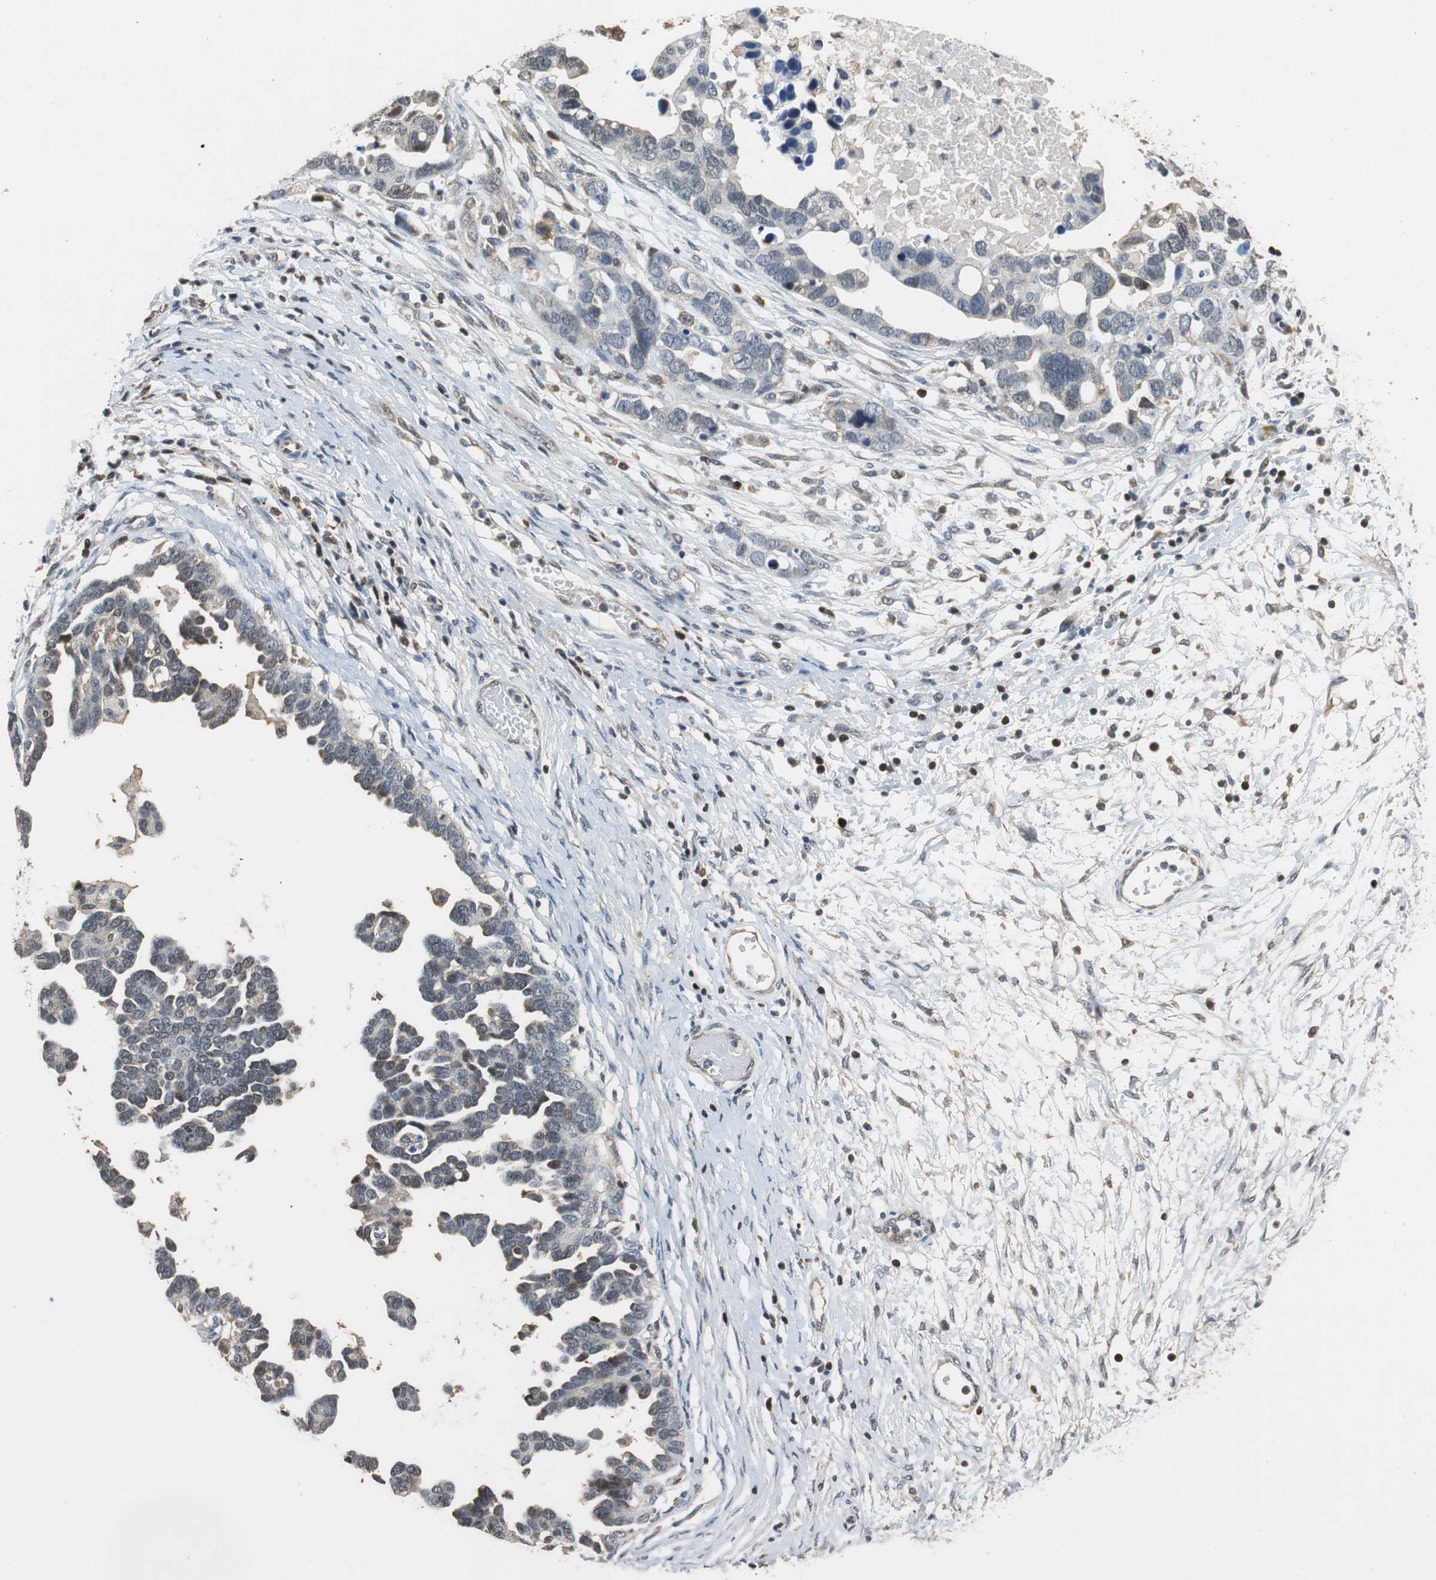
{"staining": {"intensity": "weak", "quantity": "25%-75%", "location": "cytoplasmic/membranous"}, "tissue": "ovarian cancer", "cell_type": "Tumor cells", "image_type": "cancer", "snomed": [{"axis": "morphology", "description": "Cystadenocarcinoma, serous, NOS"}, {"axis": "topography", "description": "Ovary"}], "caption": "This is a histology image of IHC staining of ovarian serous cystadenocarcinoma, which shows weak staining in the cytoplasmic/membranous of tumor cells.", "gene": "GSDMD", "patient": {"sex": "female", "age": 54}}